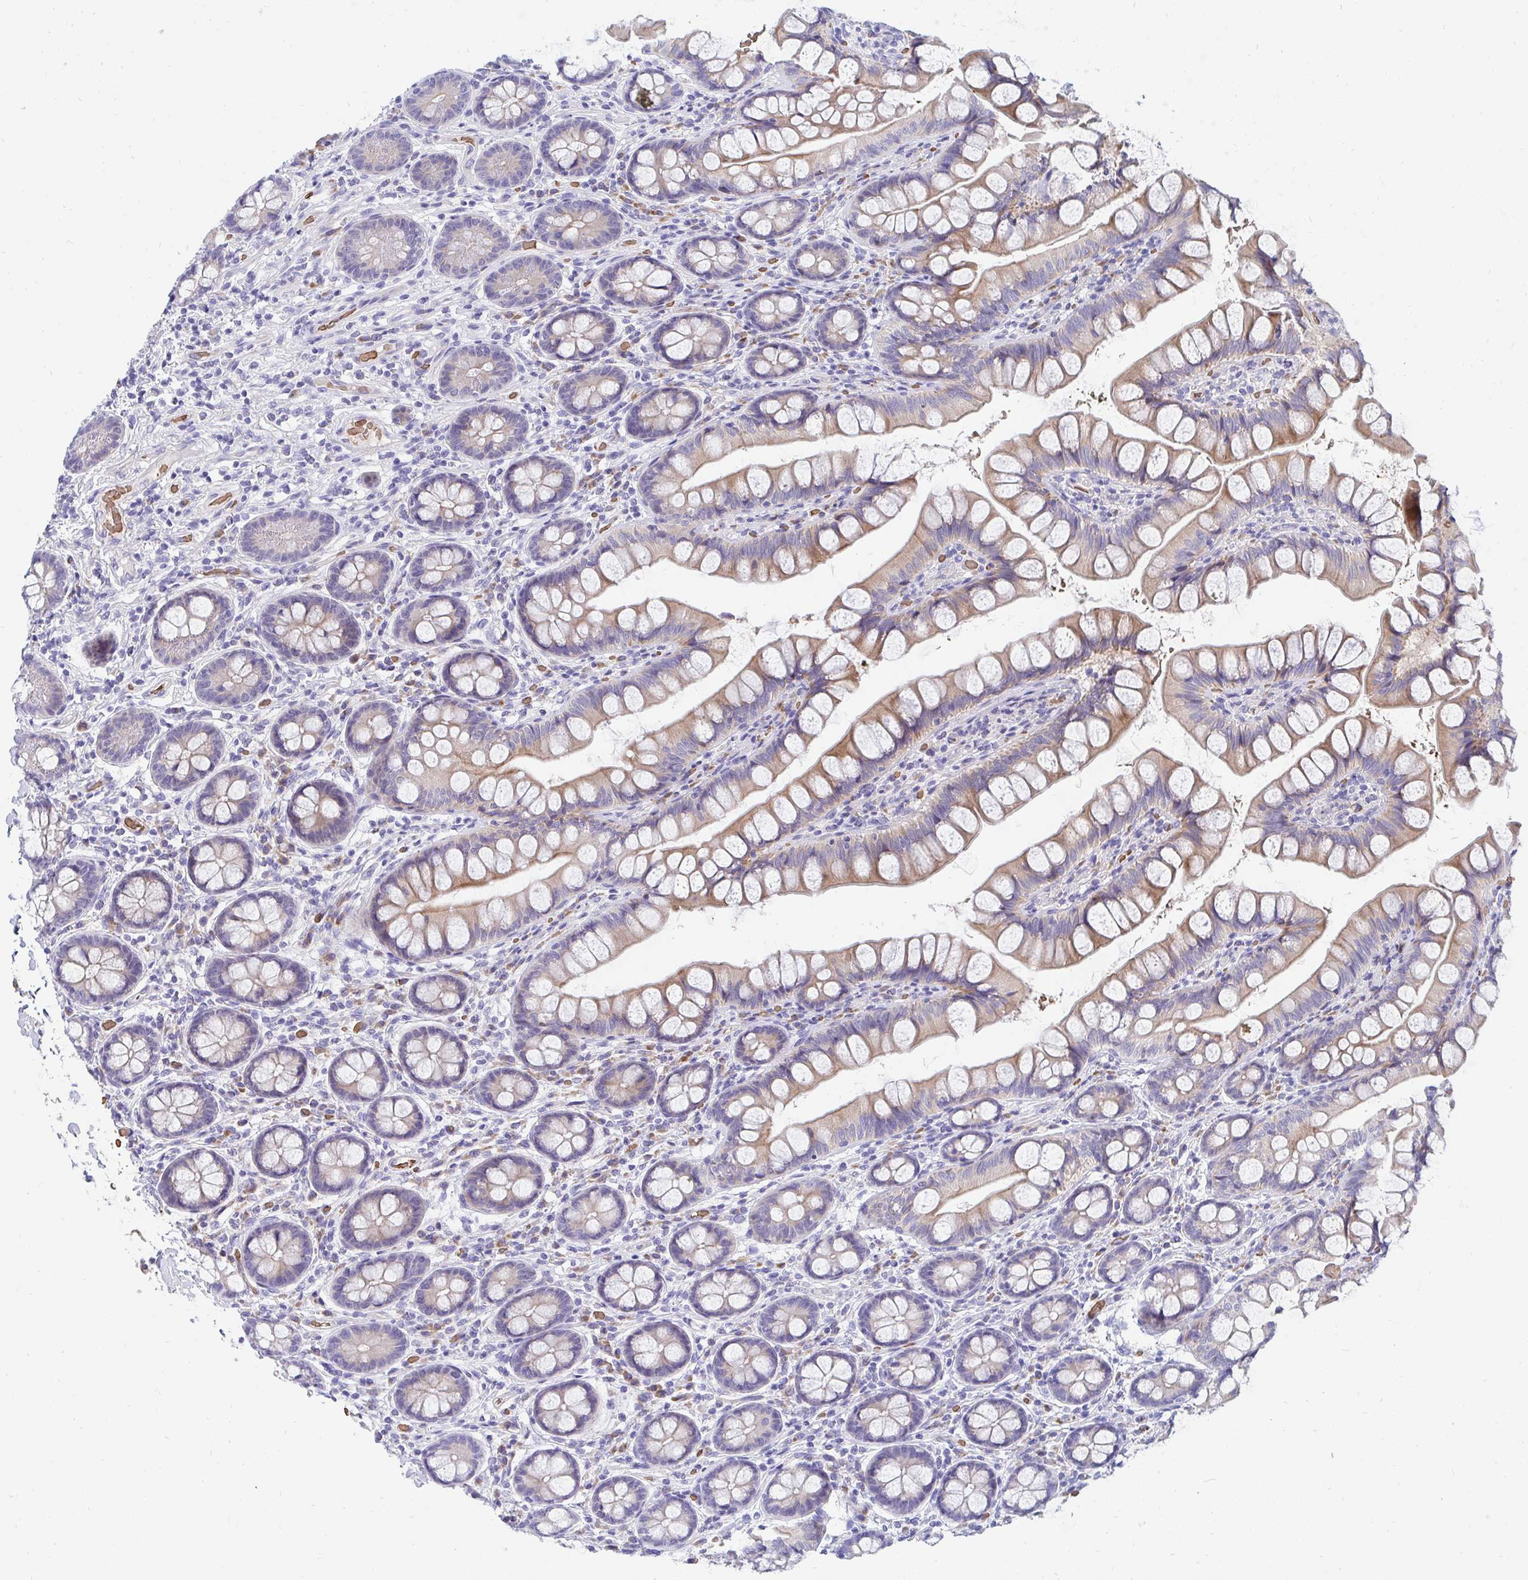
{"staining": {"intensity": "moderate", "quantity": "25%-75%", "location": "cytoplasmic/membranous"}, "tissue": "small intestine", "cell_type": "Glandular cells", "image_type": "normal", "snomed": [{"axis": "morphology", "description": "Normal tissue, NOS"}, {"axis": "topography", "description": "Small intestine"}], "caption": "Immunohistochemical staining of benign small intestine shows moderate cytoplasmic/membranous protein positivity in about 25%-75% of glandular cells. The protein of interest is stained brown, and the nuclei are stained in blue (DAB (3,3'-diaminobenzidine) IHC with brightfield microscopy, high magnification).", "gene": "MROH2B", "patient": {"sex": "male", "age": 70}}